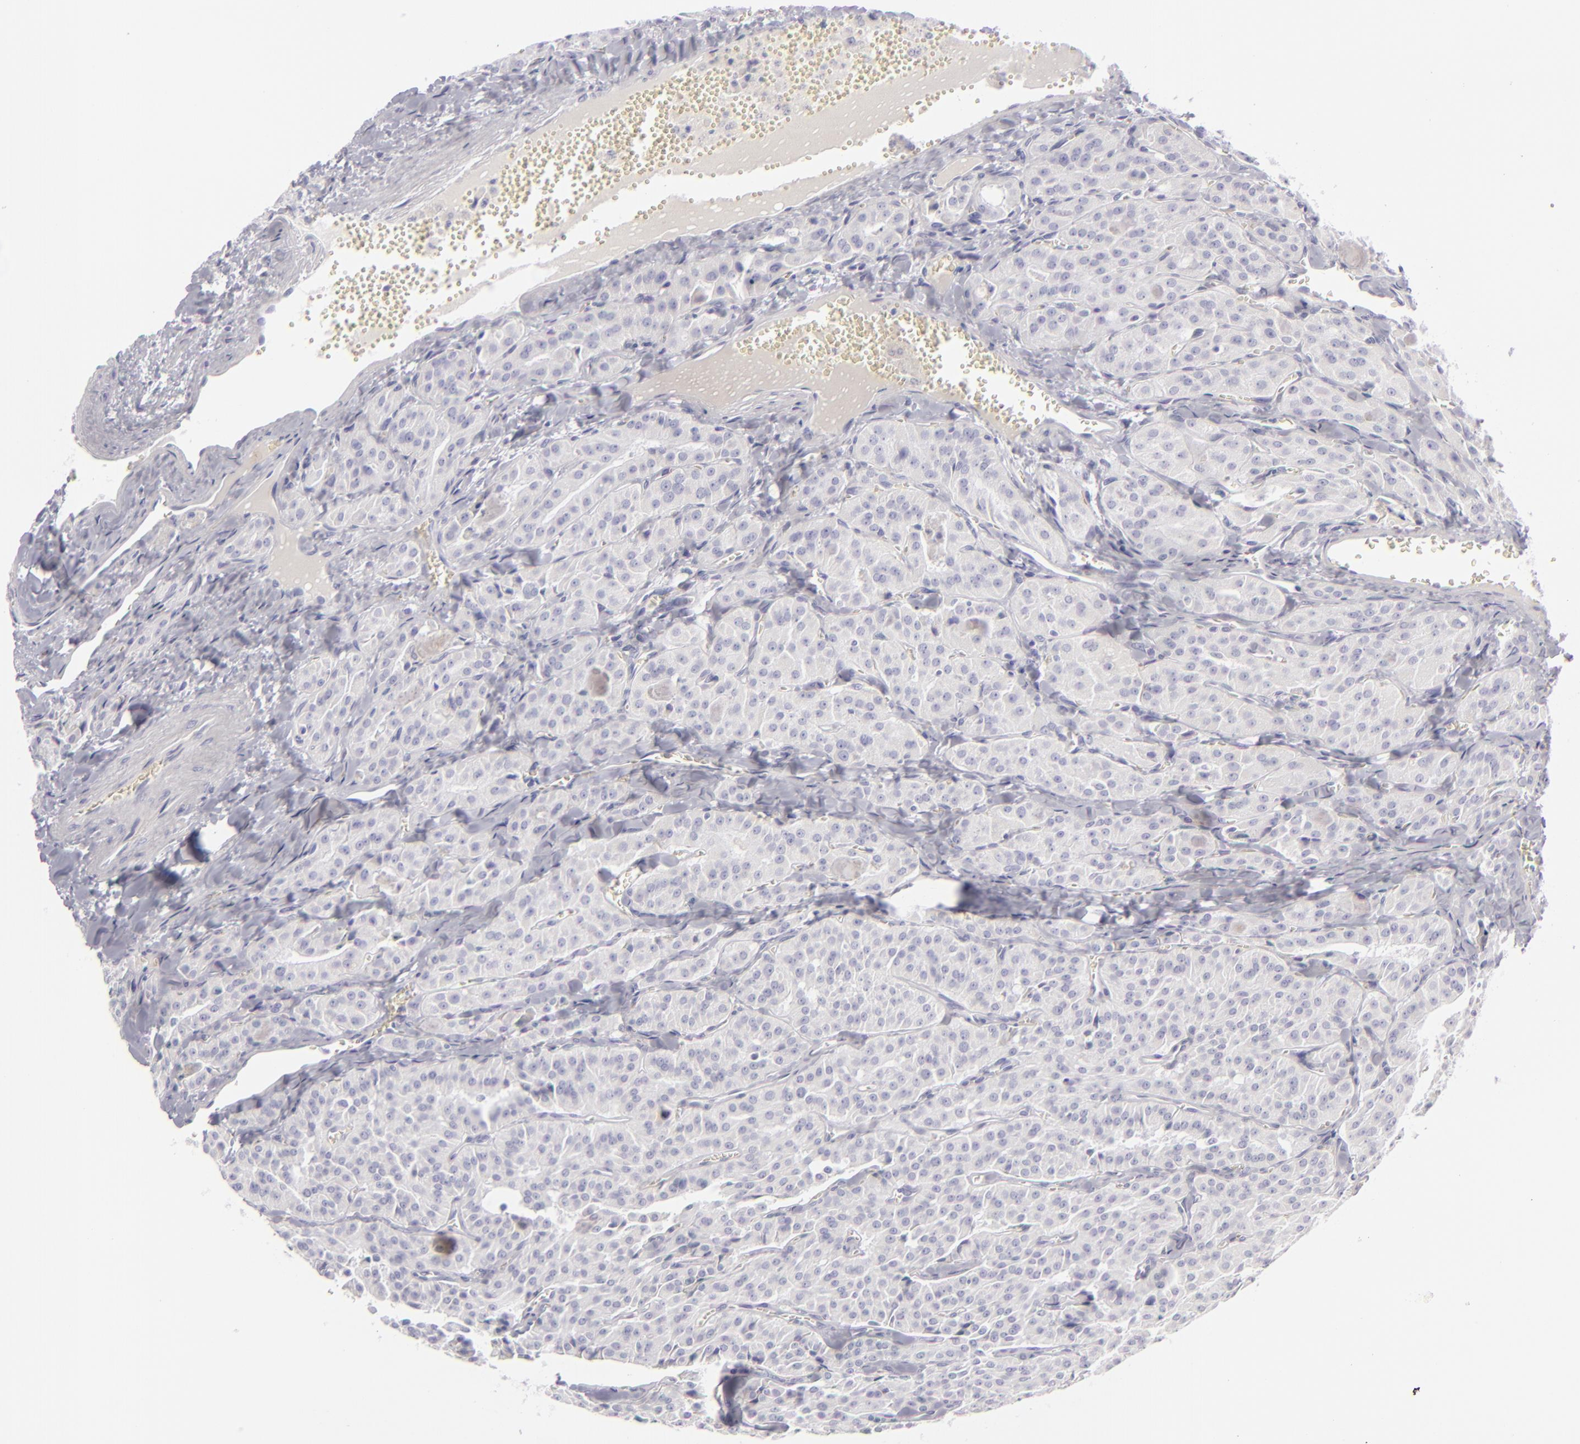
{"staining": {"intensity": "negative", "quantity": "none", "location": "none"}, "tissue": "thyroid cancer", "cell_type": "Tumor cells", "image_type": "cancer", "snomed": [{"axis": "morphology", "description": "Carcinoma, NOS"}, {"axis": "topography", "description": "Thyroid gland"}], "caption": "An image of human thyroid cancer is negative for staining in tumor cells. (Immunohistochemistry (ihc), brightfield microscopy, high magnification).", "gene": "CDX2", "patient": {"sex": "male", "age": 76}}